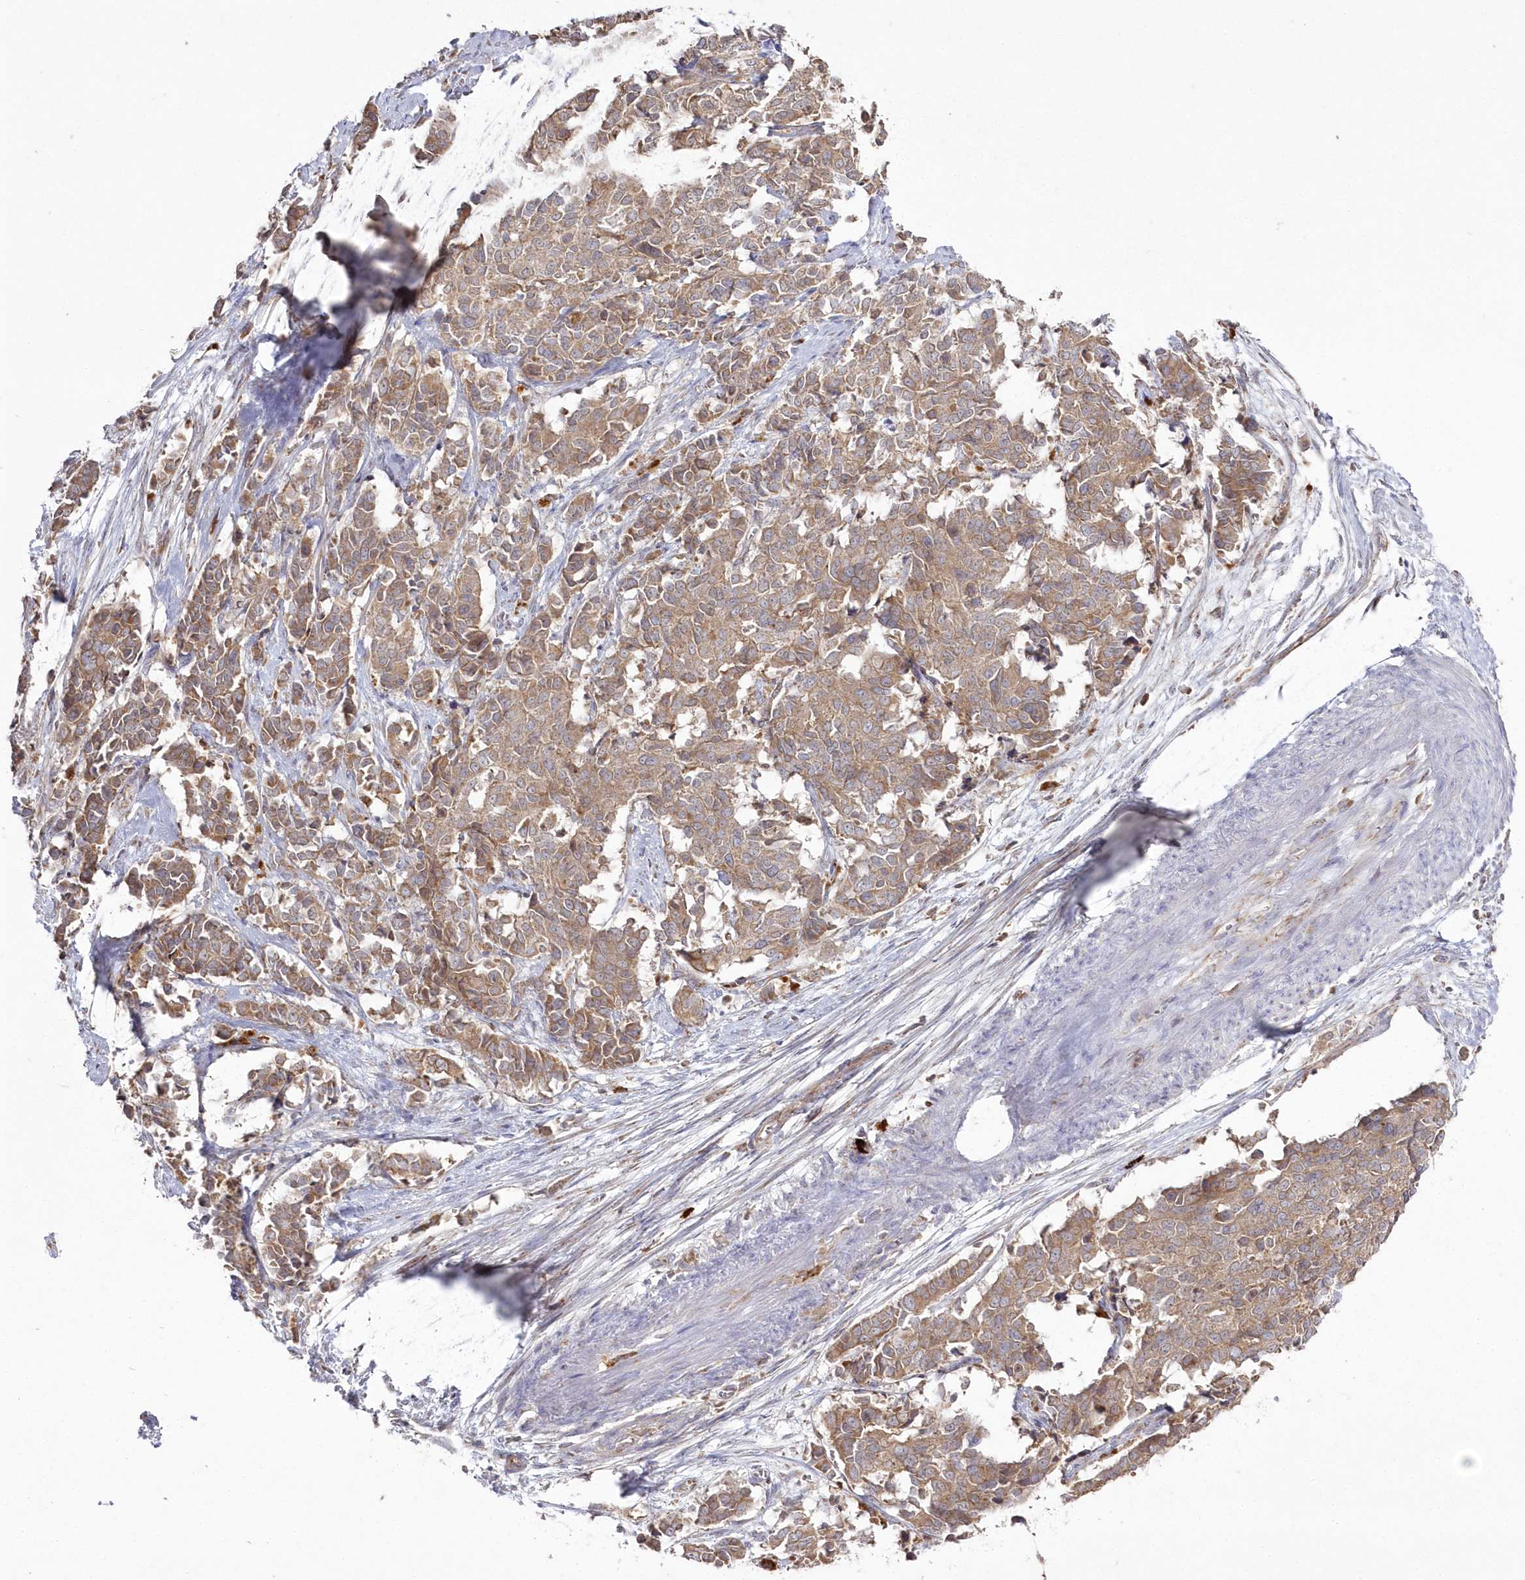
{"staining": {"intensity": "moderate", "quantity": ">75%", "location": "cytoplasmic/membranous"}, "tissue": "cervical cancer", "cell_type": "Tumor cells", "image_type": "cancer", "snomed": [{"axis": "morphology", "description": "Normal tissue, NOS"}, {"axis": "morphology", "description": "Squamous cell carcinoma, NOS"}, {"axis": "topography", "description": "Cervix"}], "caption": "This micrograph demonstrates IHC staining of human squamous cell carcinoma (cervical), with medium moderate cytoplasmic/membranous expression in approximately >75% of tumor cells.", "gene": "ARSB", "patient": {"sex": "female", "age": 35}}